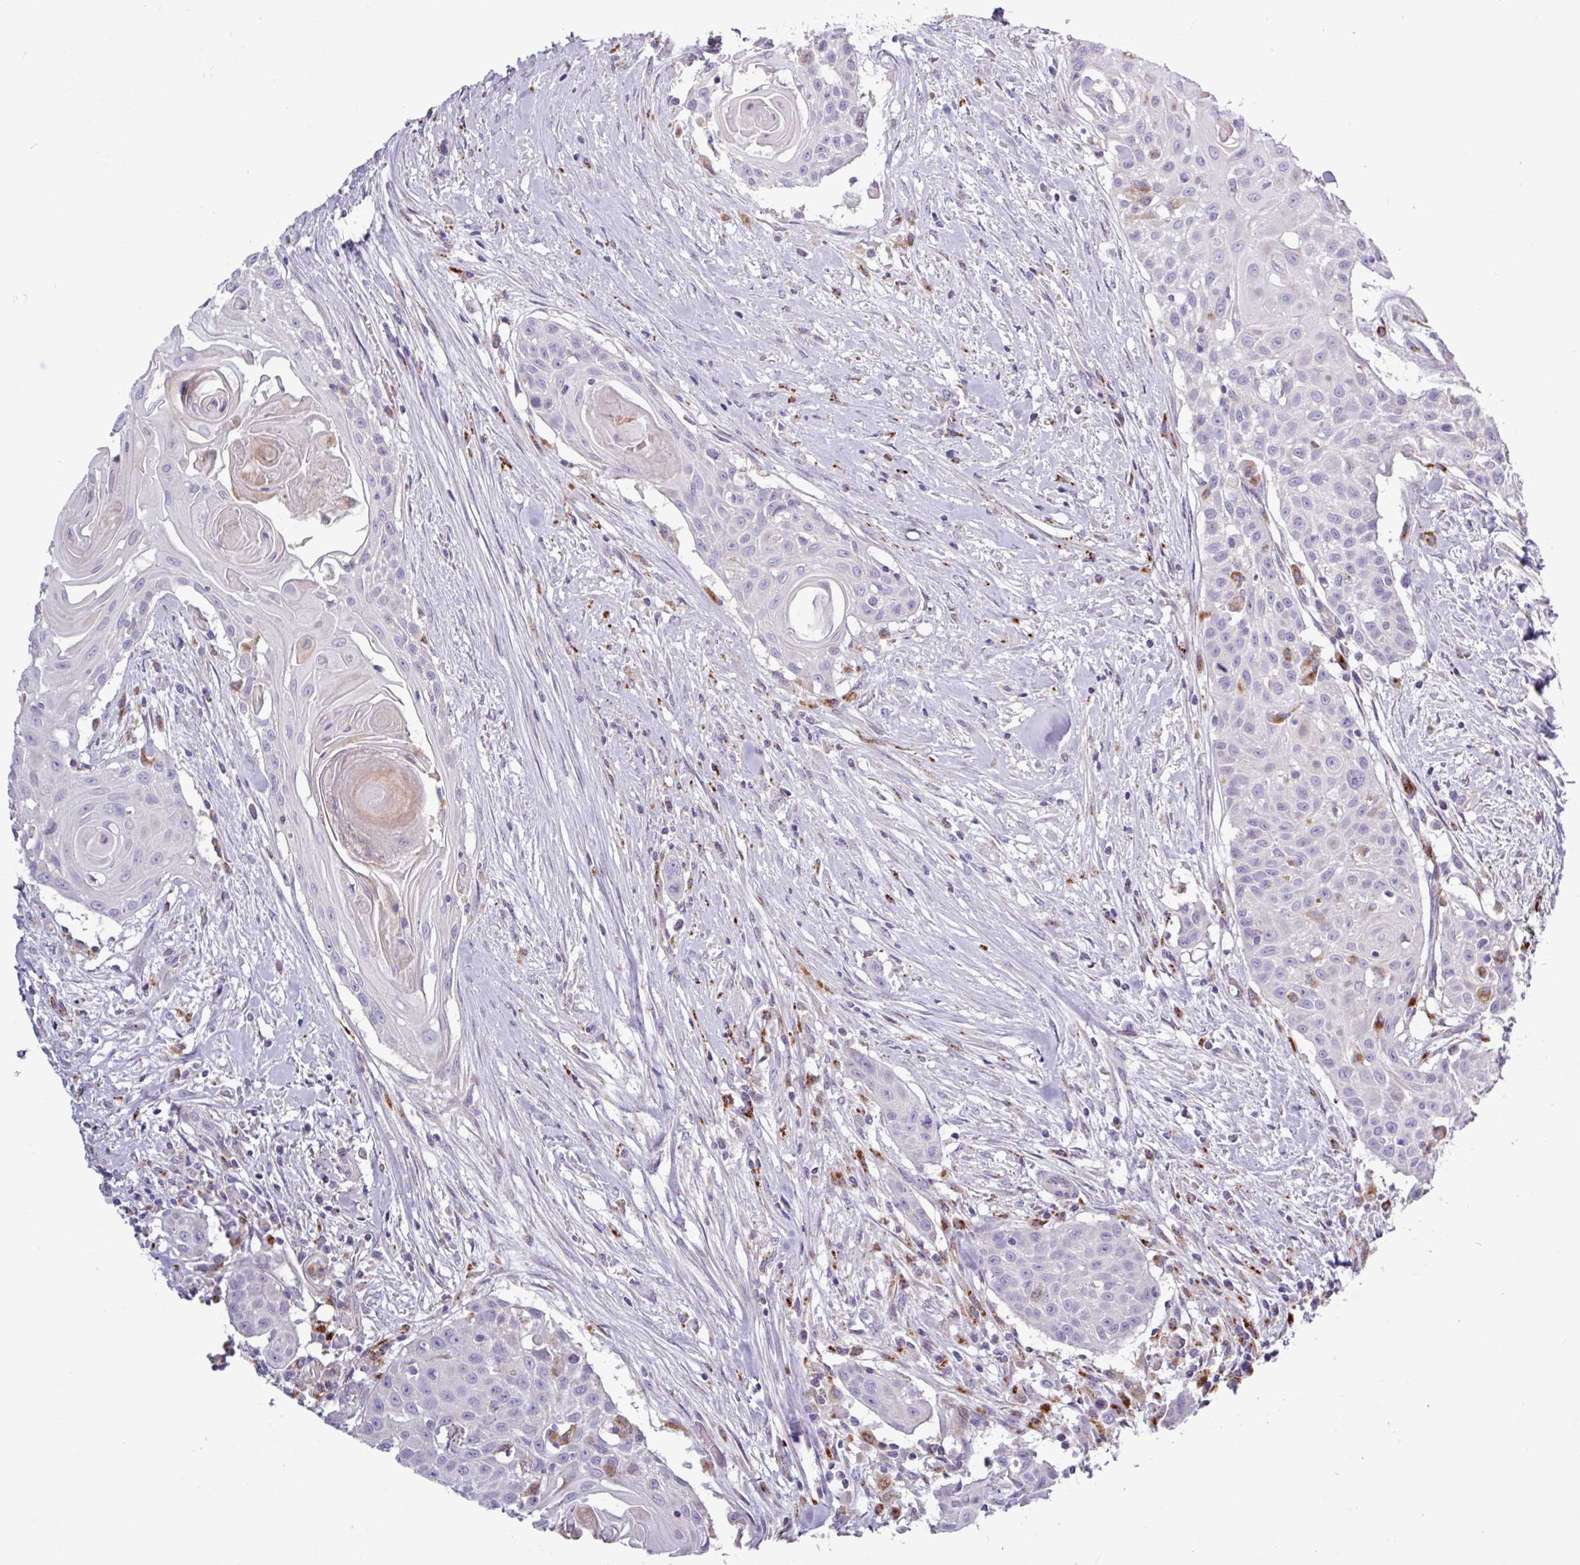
{"staining": {"intensity": "negative", "quantity": "none", "location": "none"}, "tissue": "head and neck cancer", "cell_type": "Tumor cells", "image_type": "cancer", "snomed": [{"axis": "morphology", "description": "Squamous cell carcinoma, NOS"}, {"axis": "topography", "description": "Lymph node"}, {"axis": "topography", "description": "Salivary gland"}, {"axis": "topography", "description": "Head-Neck"}], "caption": "Protein analysis of squamous cell carcinoma (head and neck) exhibits no significant staining in tumor cells.", "gene": "AMIGO2", "patient": {"sex": "female", "age": 74}}